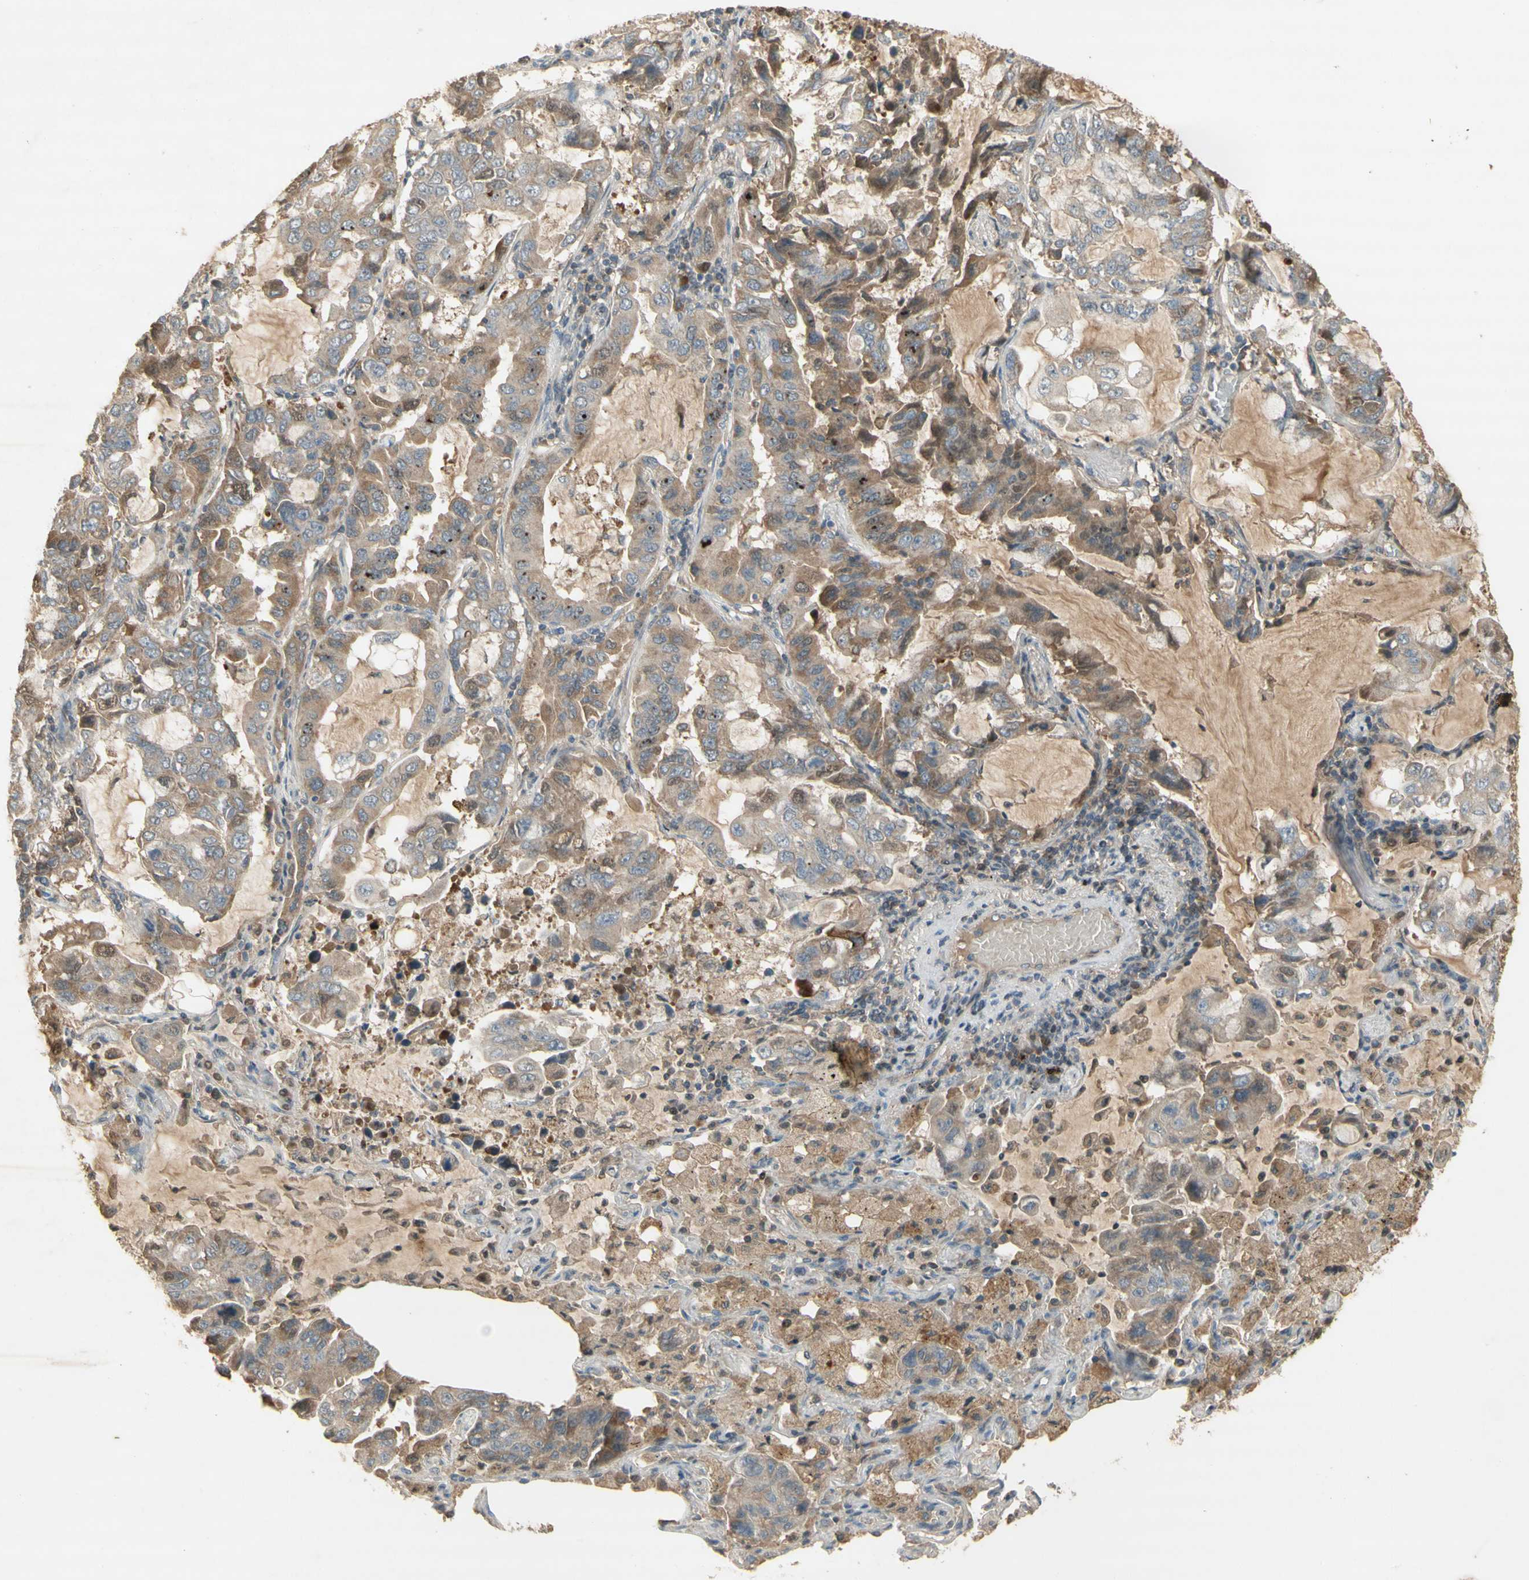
{"staining": {"intensity": "moderate", "quantity": "25%-75%", "location": "cytoplasmic/membranous"}, "tissue": "lung cancer", "cell_type": "Tumor cells", "image_type": "cancer", "snomed": [{"axis": "morphology", "description": "Adenocarcinoma, NOS"}, {"axis": "topography", "description": "Lung"}], "caption": "Moderate cytoplasmic/membranous protein expression is appreciated in about 25%-75% of tumor cells in lung cancer.", "gene": "NRG4", "patient": {"sex": "male", "age": 64}}